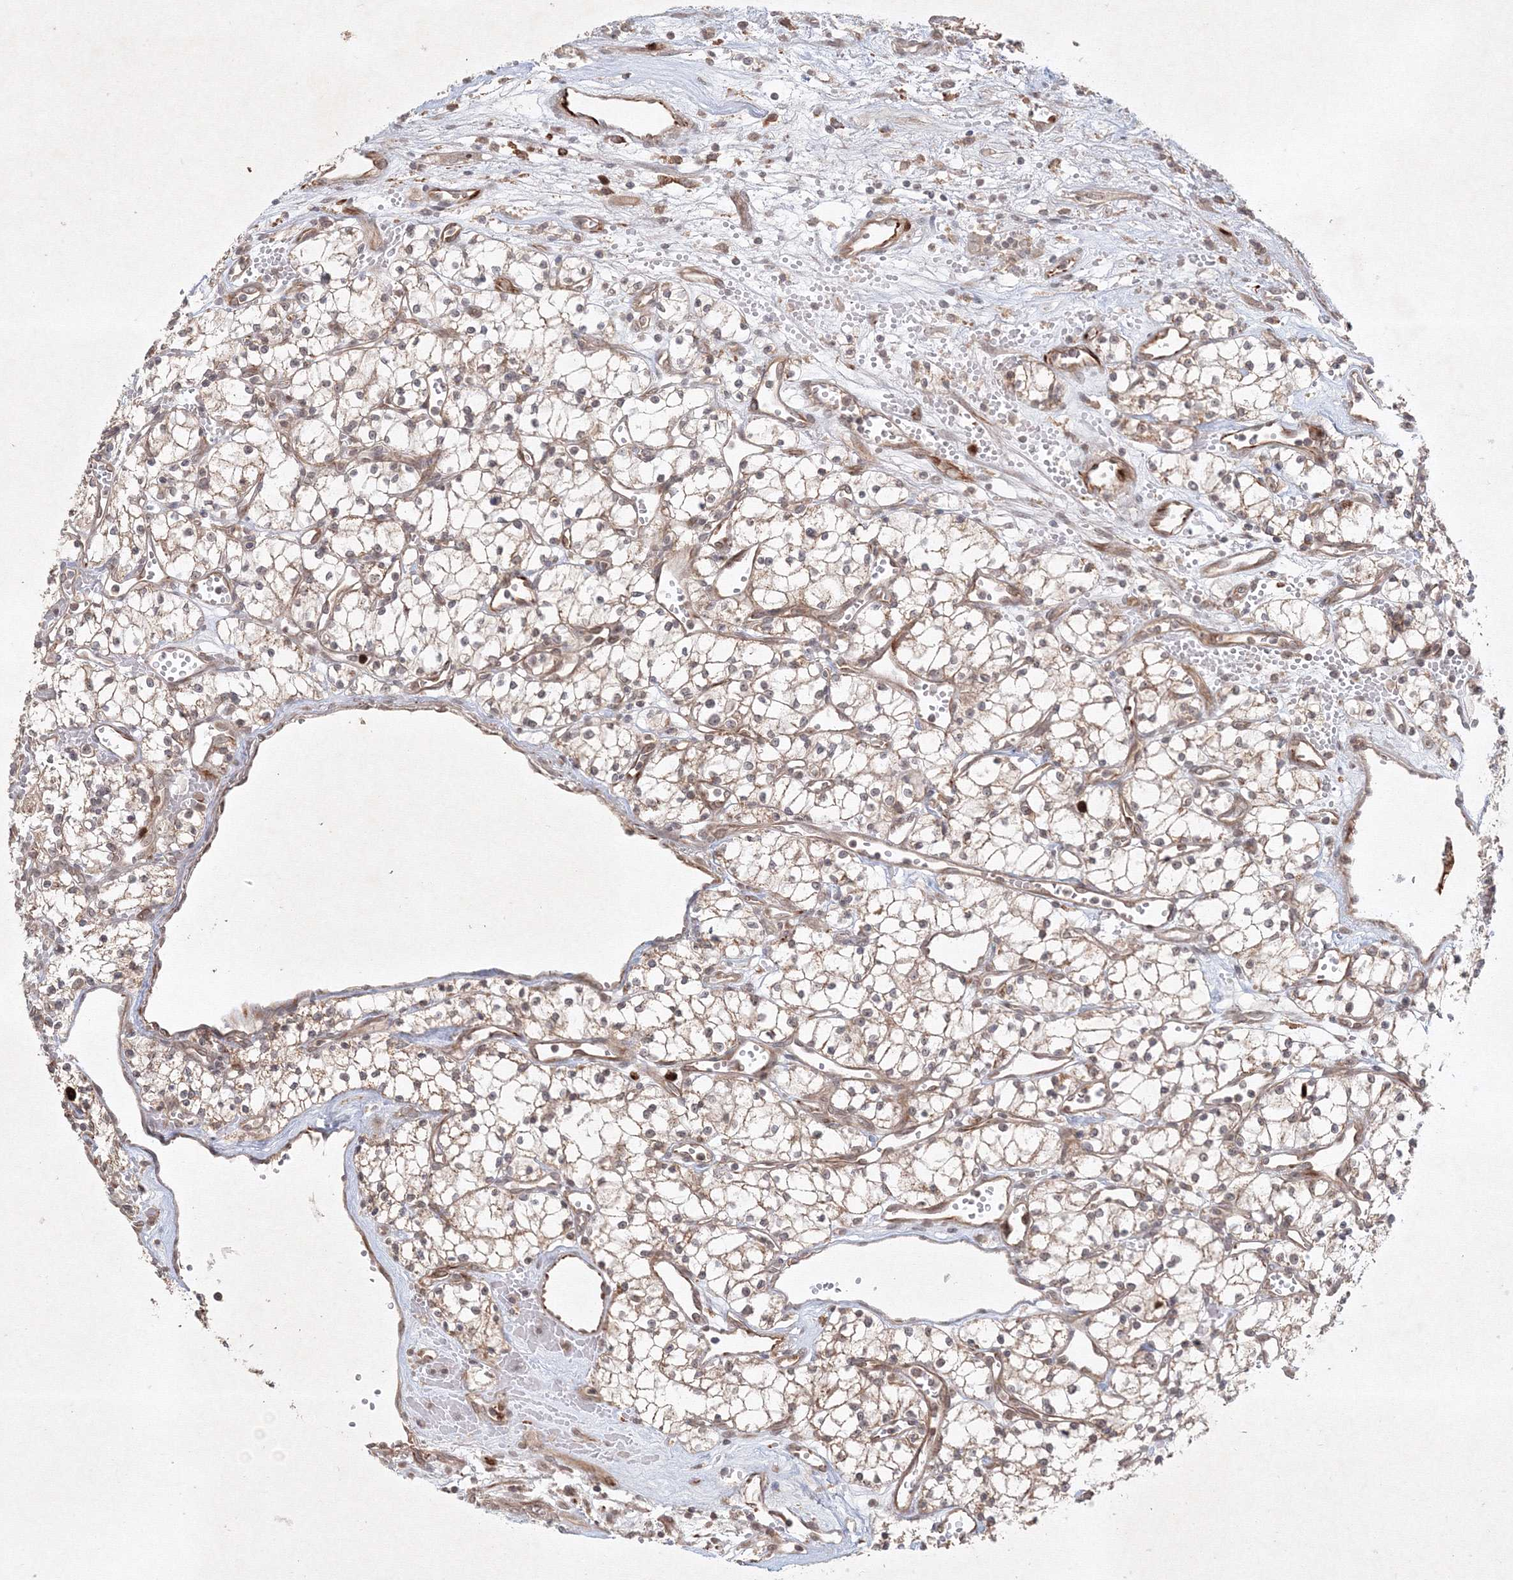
{"staining": {"intensity": "weak", "quantity": ">75%", "location": "cytoplasmic/membranous,nuclear"}, "tissue": "renal cancer", "cell_type": "Tumor cells", "image_type": "cancer", "snomed": [{"axis": "morphology", "description": "Adenocarcinoma, NOS"}, {"axis": "topography", "description": "Kidney"}], "caption": "Immunohistochemistry (IHC) (DAB) staining of human renal cancer exhibits weak cytoplasmic/membranous and nuclear protein positivity in about >75% of tumor cells.", "gene": "KIF20A", "patient": {"sex": "male", "age": 59}}